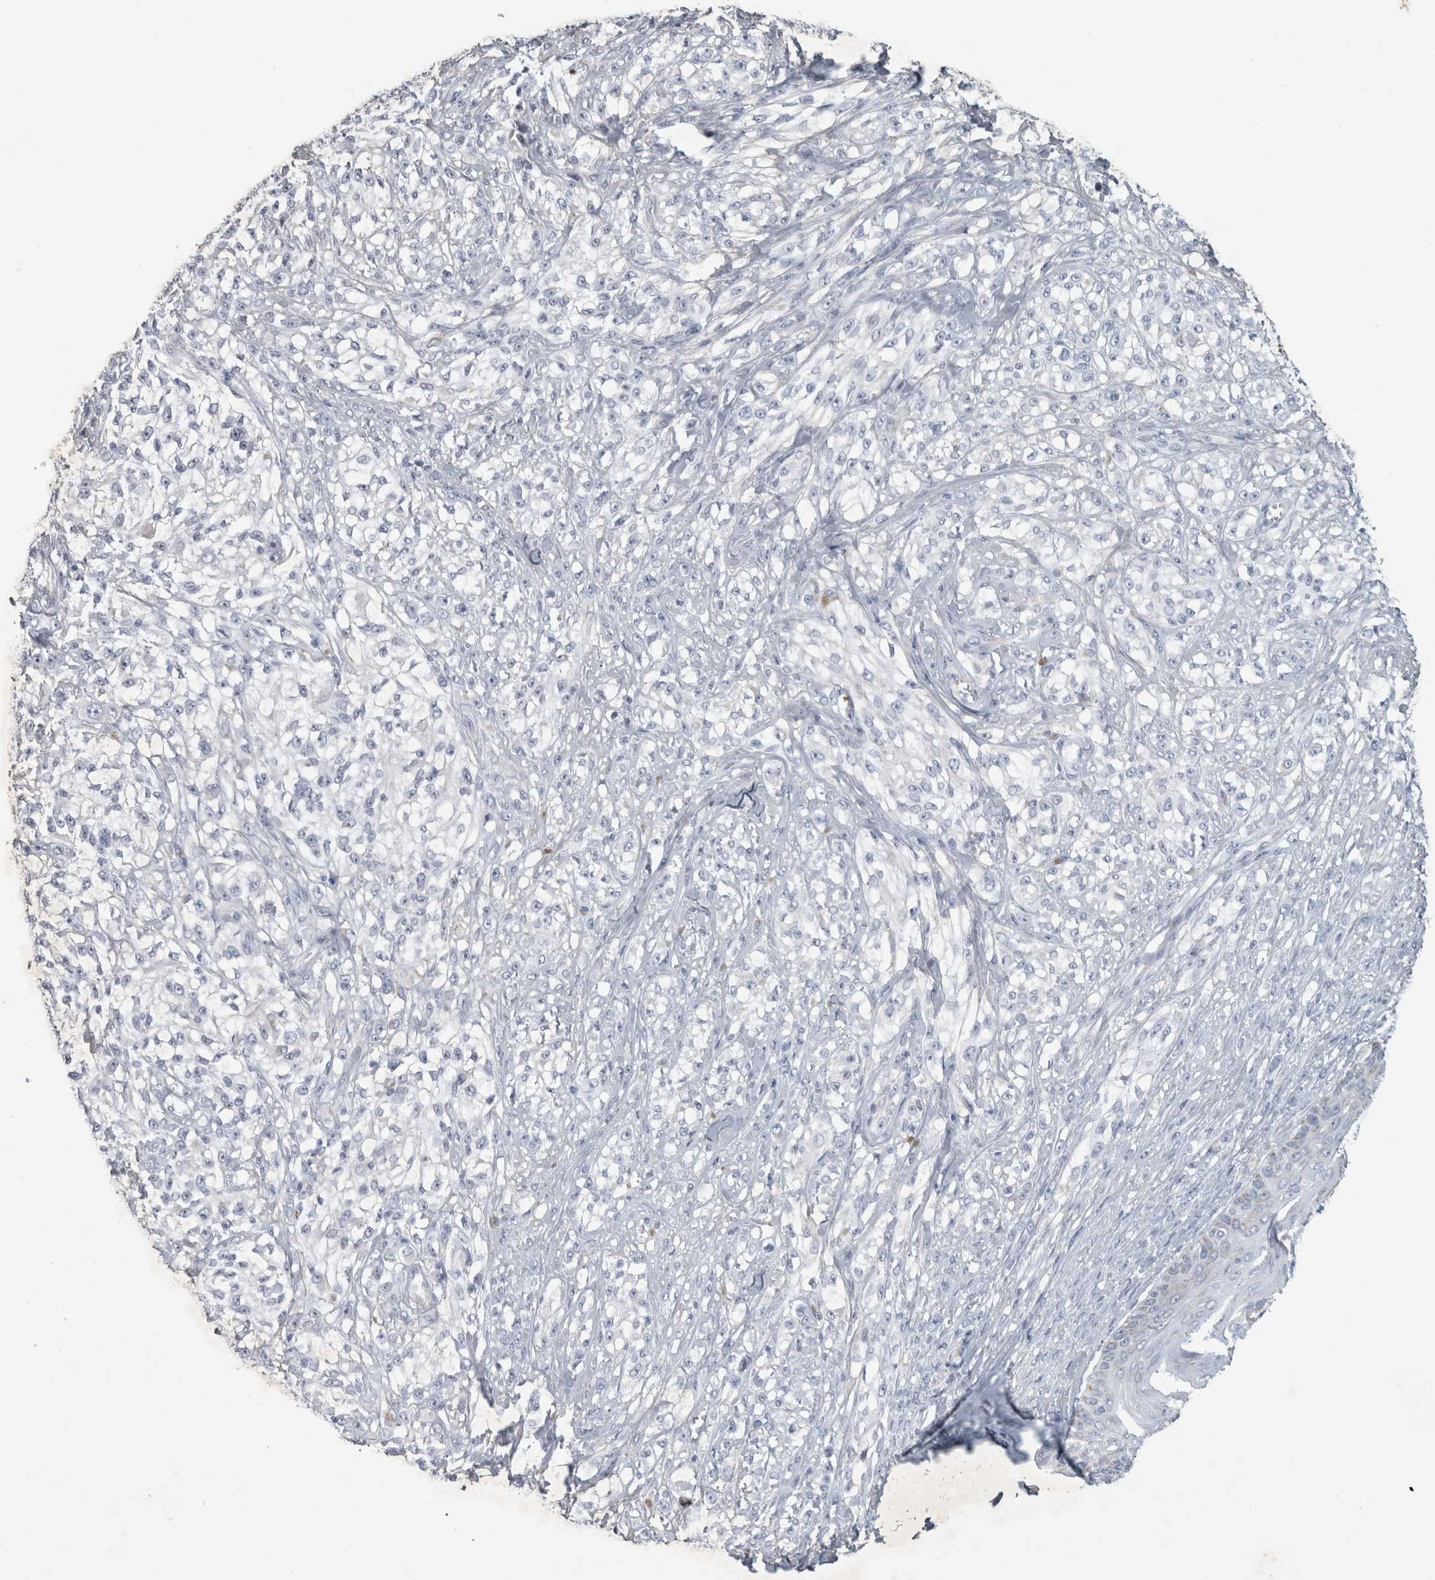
{"staining": {"intensity": "negative", "quantity": "none", "location": "none"}, "tissue": "melanoma", "cell_type": "Tumor cells", "image_type": "cancer", "snomed": [{"axis": "morphology", "description": "Malignant melanoma, NOS"}, {"axis": "topography", "description": "Skin of head"}], "caption": "This is a histopathology image of IHC staining of melanoma, which shows no expression in tumor cells.", "gene": "FXYD7", "patient": {"sex": "male", "age": 83}}